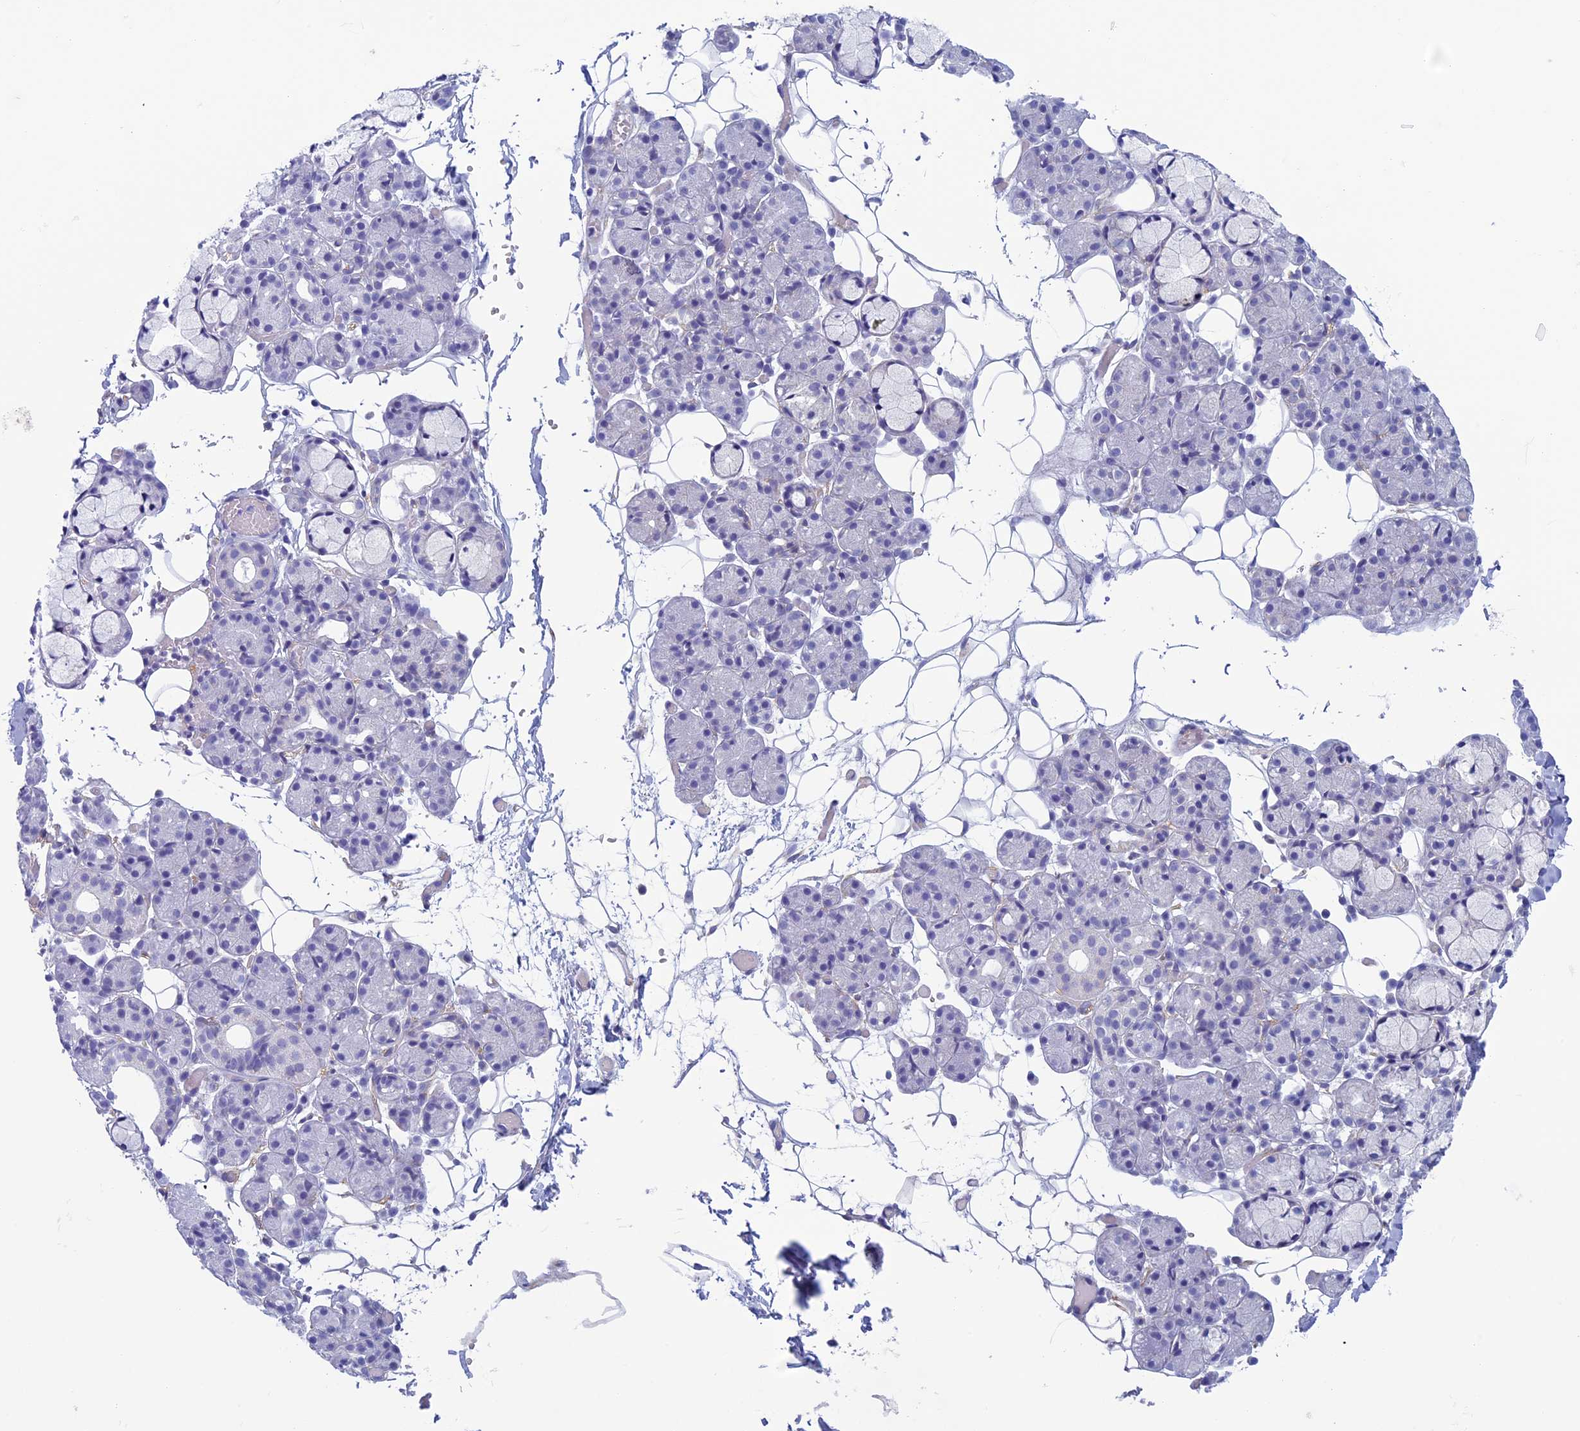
{"staining": {"intensity": "negative", "quantity": "none", "location": "none"}, "tissue": "salivary gland", "cell_type": "Glandular cells", "image_type": "normal", "snomed": [{"axis": "morphology", "description": "Normal tissue, NOS"}, {"axis": "topography", "description": "Salivary gland"}], "caption": "Photomicrograph shows no protein expression in glandular cells of normal salivary gland. The staining was performed using DAB (3,3'-diaminobenzidine) to visualize the protein expression in brown, while the nuclei were stained in blue with hematoxylin (Magnification: 20x).", "gene": "MFSD12", "patient": {"sex": "male", "age": 63}}